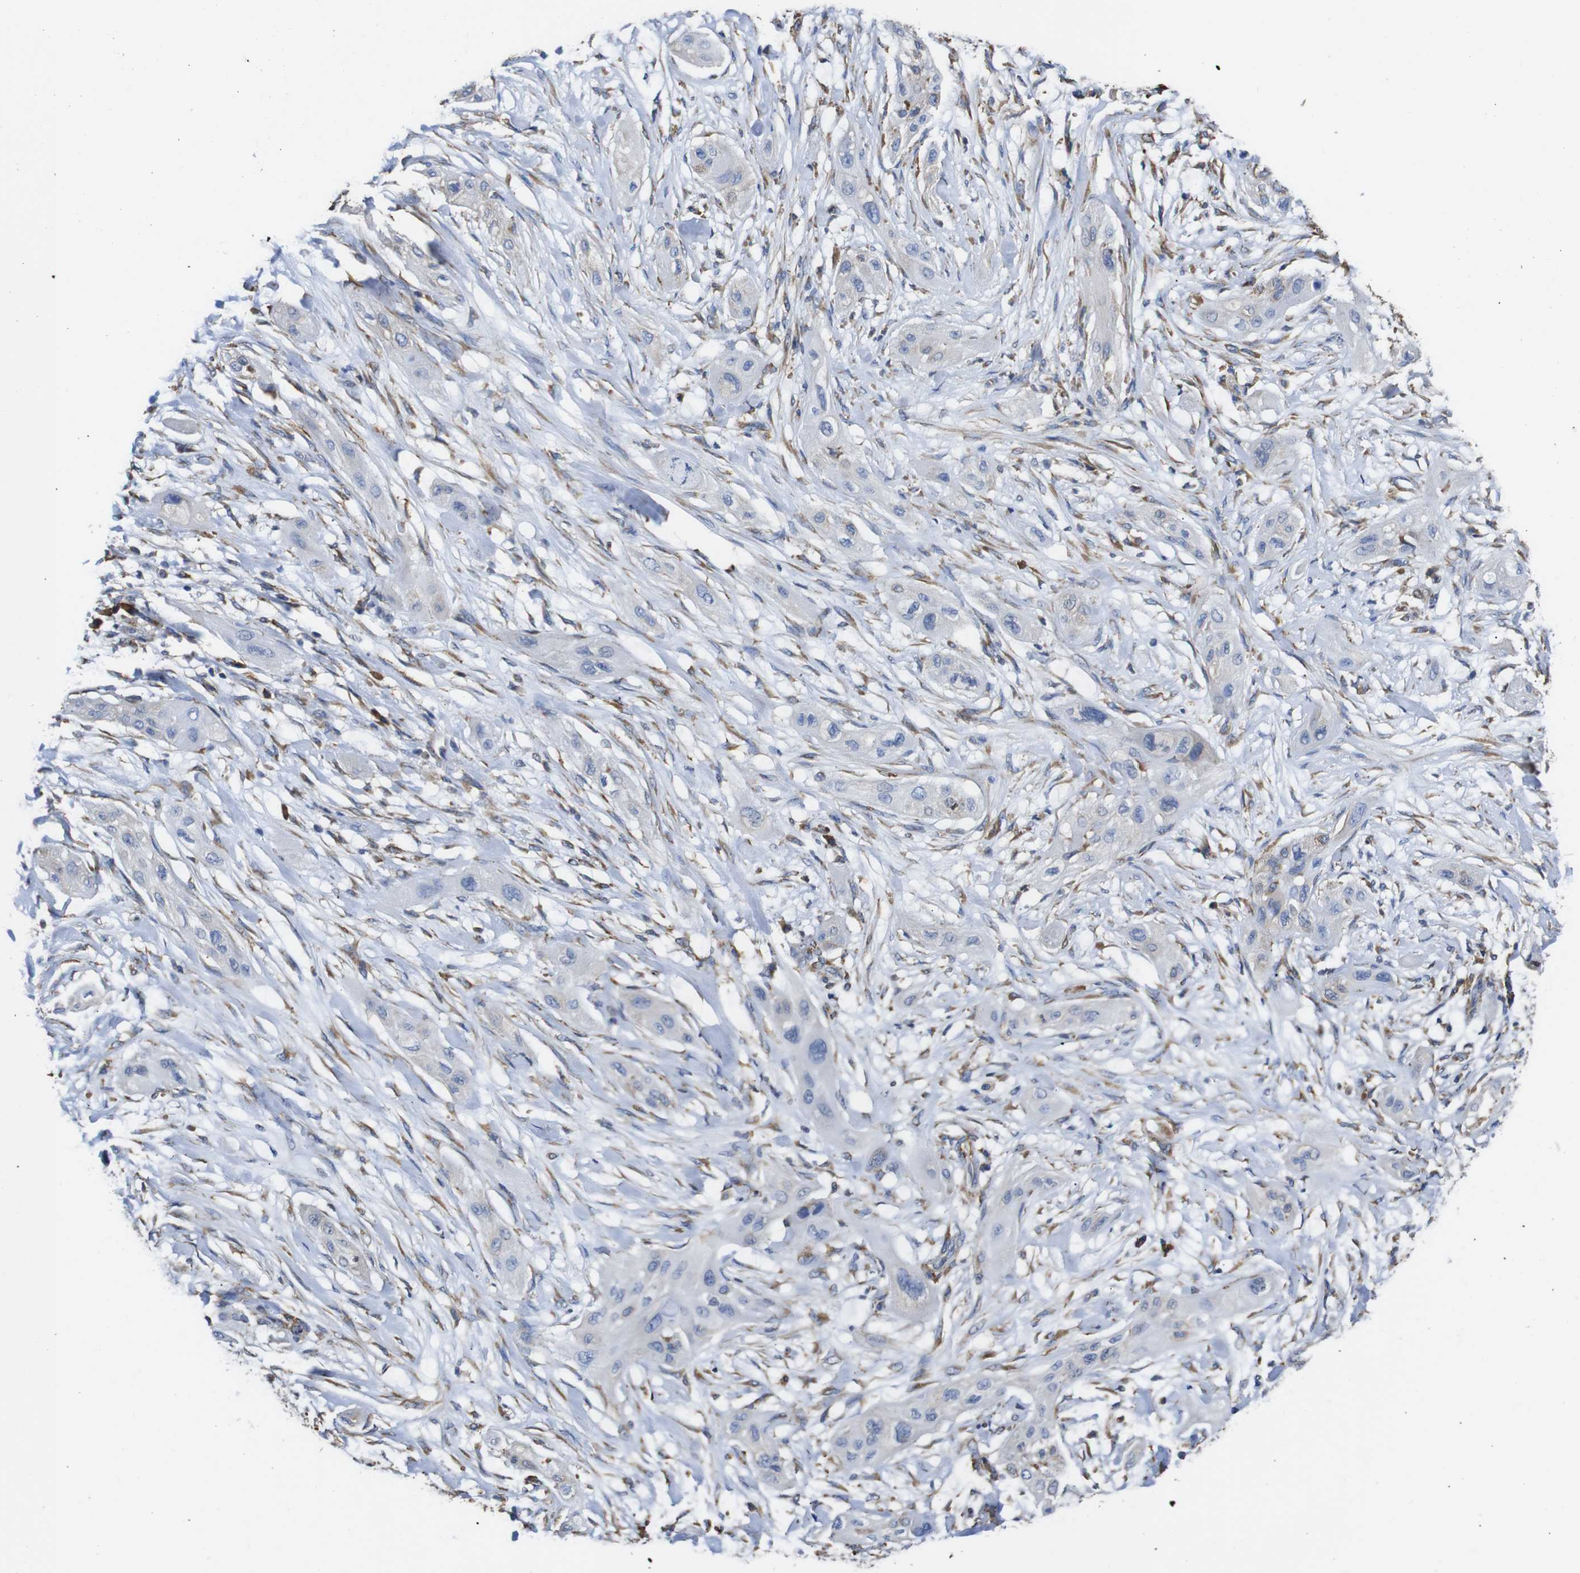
{"staining": {"intensity": "weak", "quantity": "<25%", "location": "cytoplasmic/membranous"}, "tissue": "lung cancer", "cell_type": "Tumor cells", "image_type": "cancer", "snomed": [{"axis": "morphology", "description": "Squamous cell carcinoma, NOS"}, {"axis": "topography", "description": "Lung"}], "caption": "This is a histopathology image of immunohistochemistry (IHC) staining of lung cancer, which shows no staining in tumor cells. (DAB immunohistochemistry visualized using brightfield microscopy, high magnification).", "gene": "PPIB", "patient": {"sex": "female", "age": 47}}